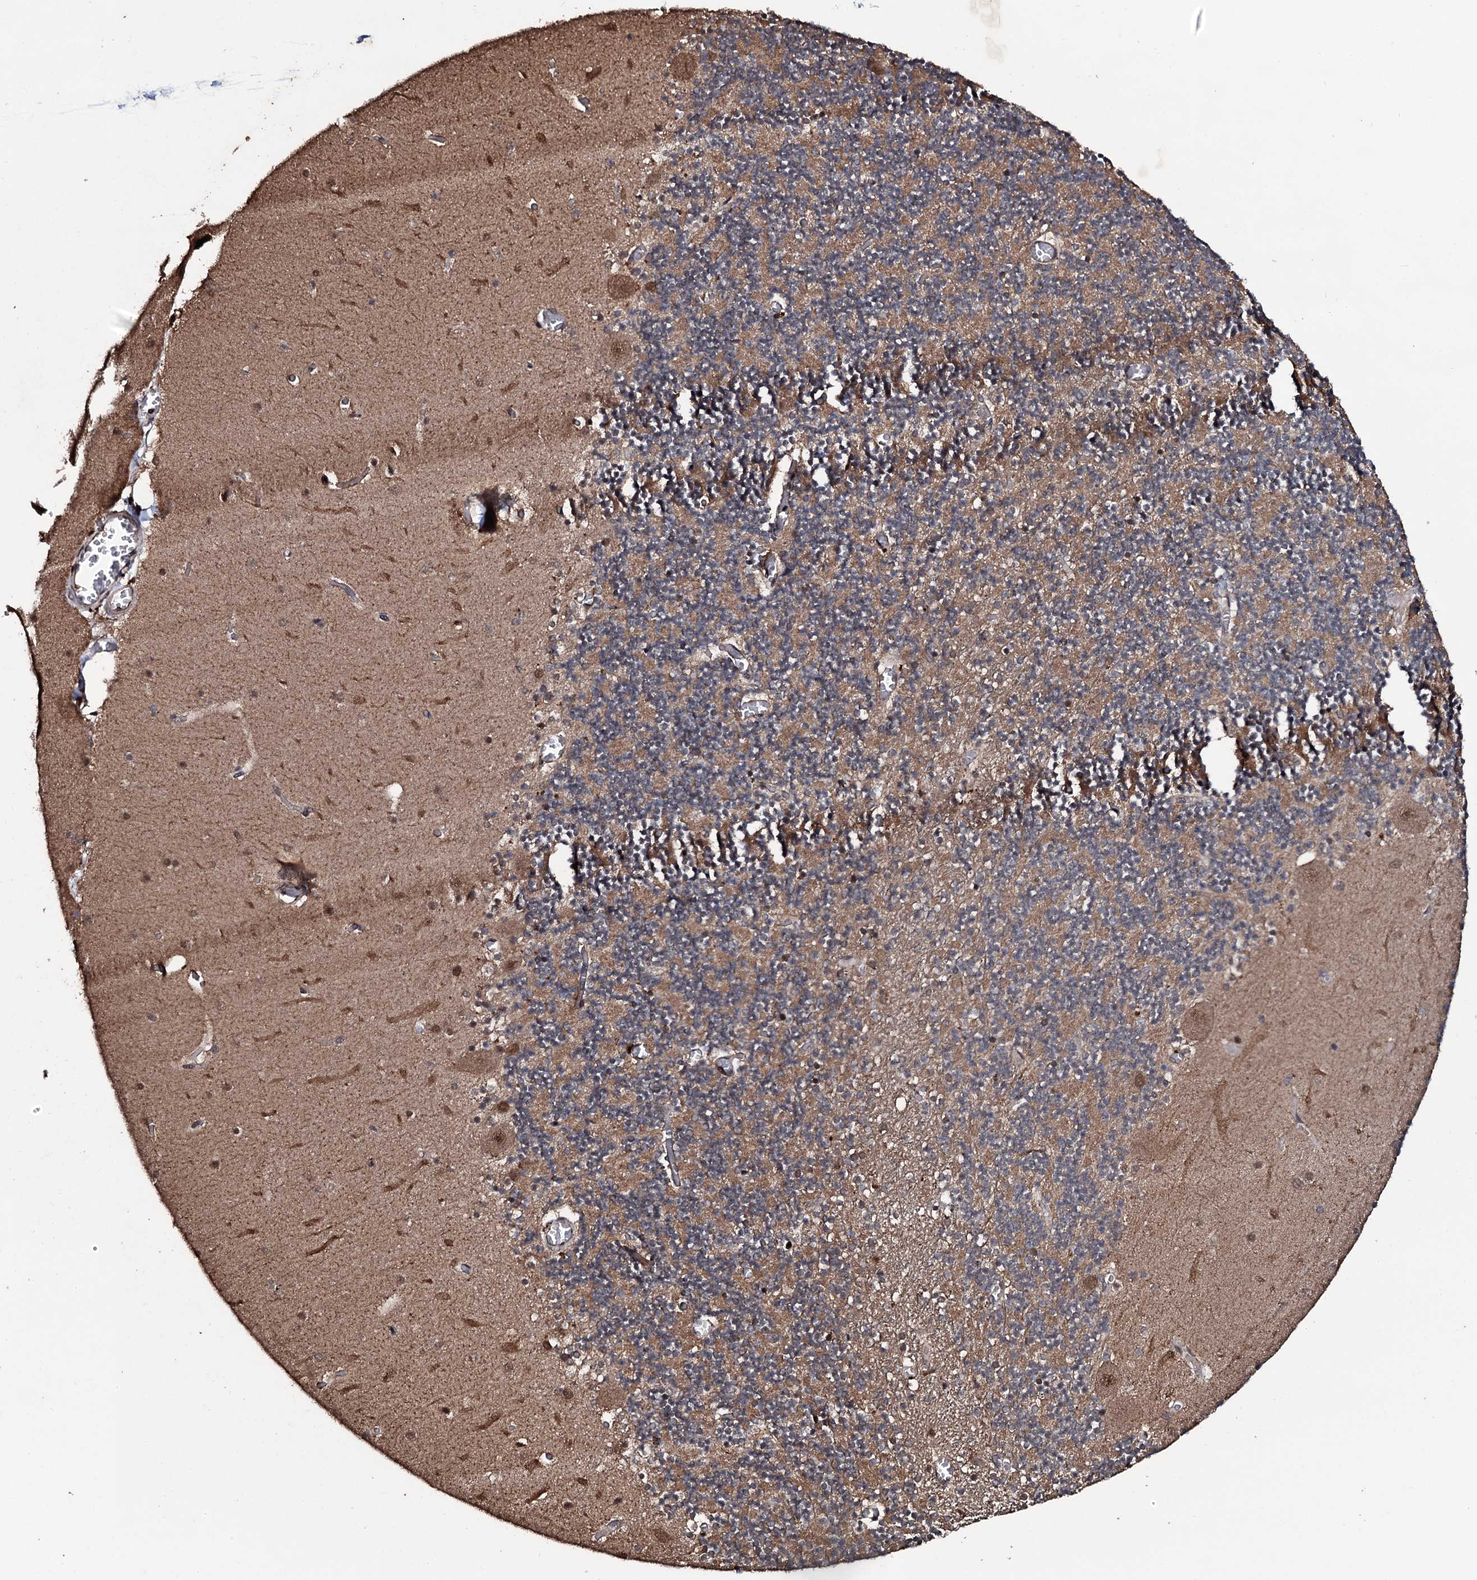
{"staining": {"intensity": "moderate", "quantity": "25%-75%", "location": "cytoplasmic/membranous"}, "tissue": "cerebellum", "cell_type": "Cells in granular layer", "image_type": "normal", "snomed": [{"axis": "morphology", "description": "Normal tissue, NOS"}, {"axis": "topography", "description": "Cerebellum"}], "caption": "Immunohistochemical staining of benign cerebellum exhibits moderate cytoplasmic/membranous protein expression in approximately 25%-75% of cells in granular layer. (brown staining indicates protein expression, while blue staining denotes nuclei).", "gene": "MRPS31", "patient": {"sex": "female", "age": 28}}